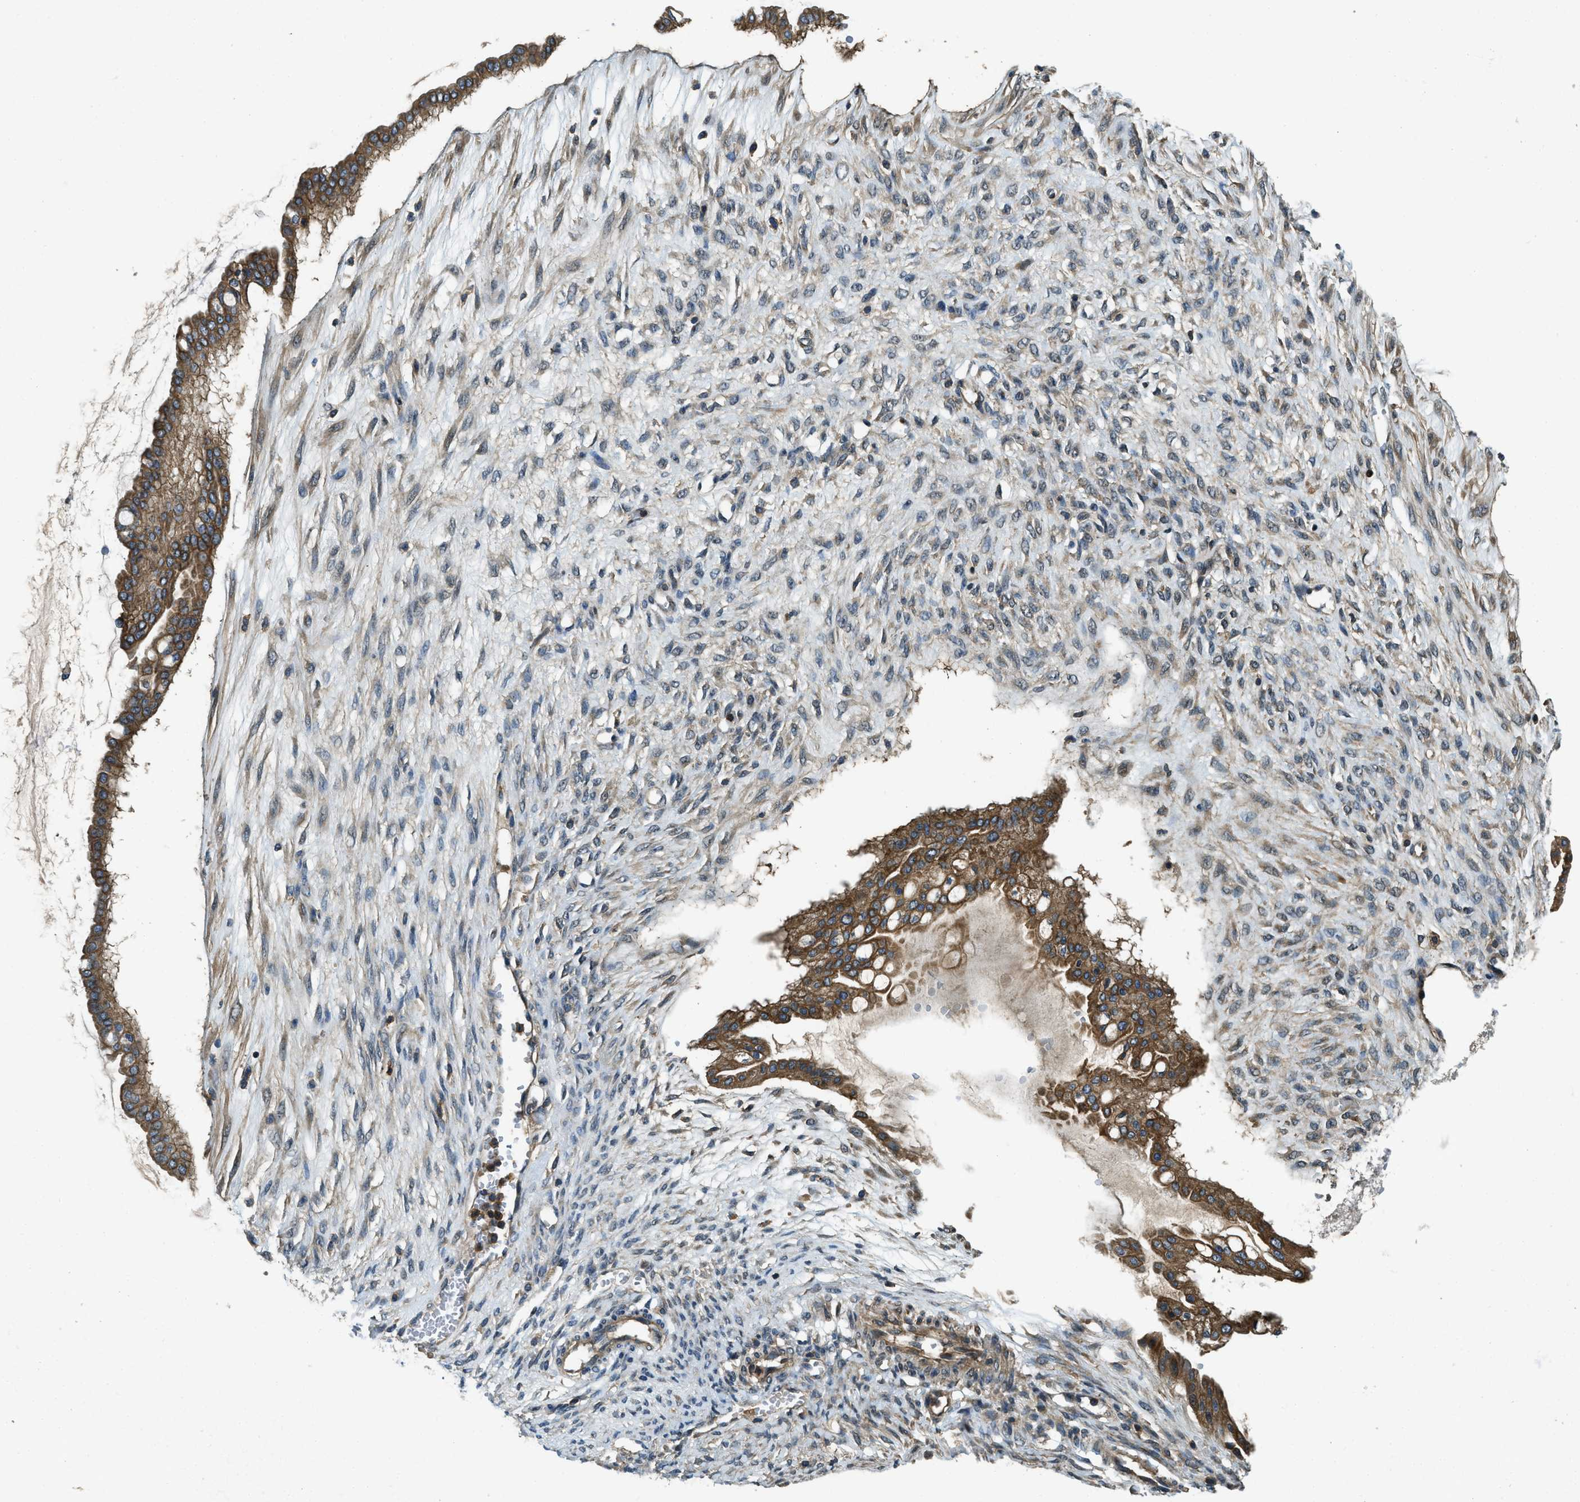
{"staining": {"intensity": "moderate", "quantity": ">75%", "location": "cytoplasmic/membranous"}, "tissue": "ovarian cancer", "cell_type": "Tumor cells", "image_type": "cancer", "snomed": [{"axis": "morphology", "description": "Cystadenocarcinoma, mucinous, NOS"}, {"axis": "topography", "description": "Ovary"}], "caption": "Immunohistochemical staining of ovarian mucinous cystadenocarcinoma reveals medium levels of moderate cytoplasmic/membranous protein expression in approximately >75% of tumor cells.", "gene": "ATP8B1", "patient": {"sex": "female", "age": 73}}